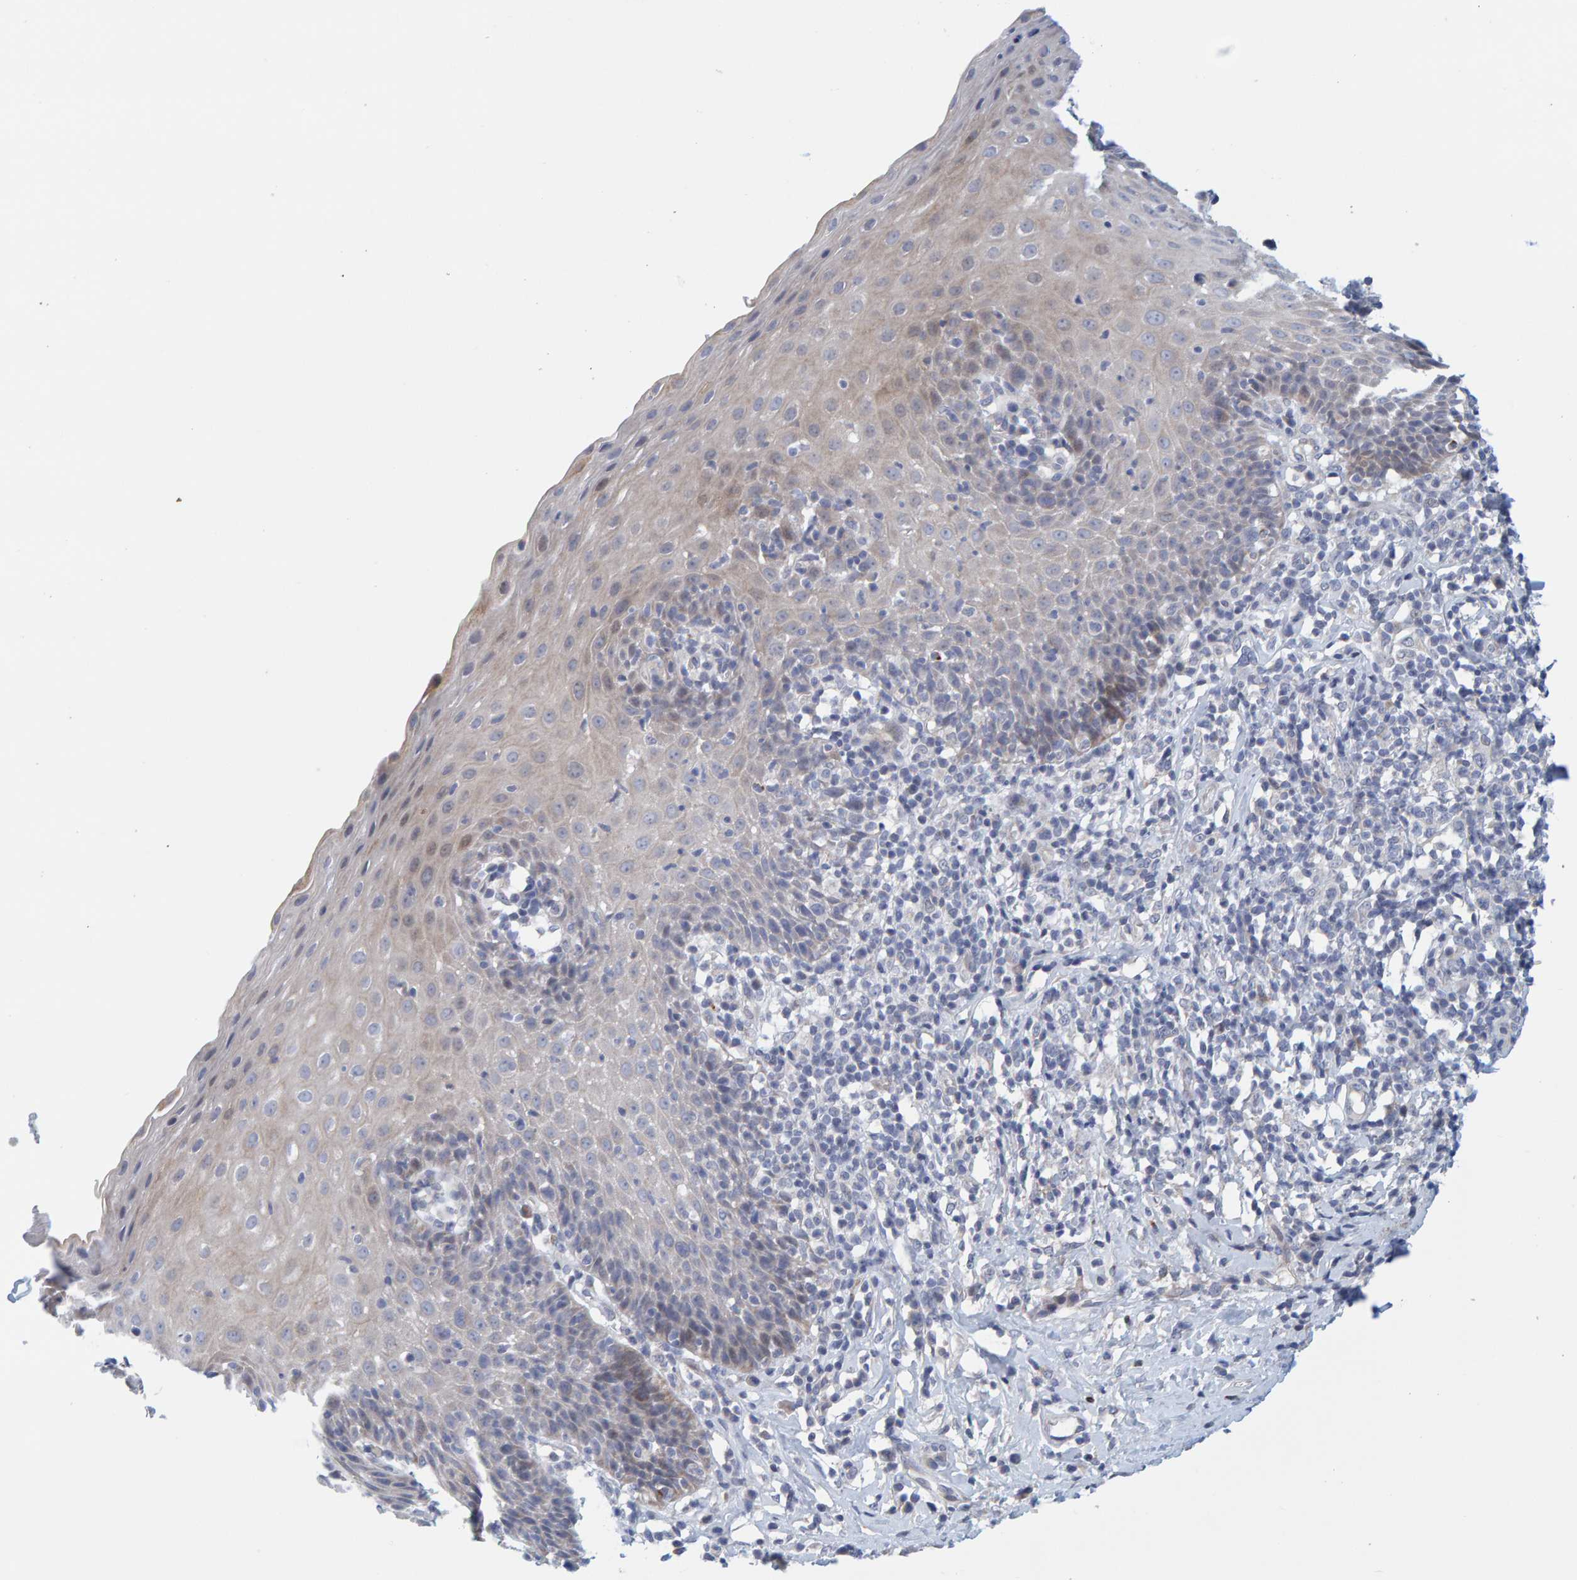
{"staining": {"intensity": "weak", "quantity": "<25%", "location": "cytoplasmic/membranous"}, "tissue": "esophagus", "cell_type": "Squamous epithelial cells", "image_type": "normal", "snomed": [{"axis": "morphology", "description": "Normal tissue, NOS"}, {"axis": "topography", "description": "Esophagus"}], "caption": "Protein analysis of normal esophagus reveals no significant expression in squamous epithelial cells. The staining was performed using DAB (3,3'-diaminobenzidine) to visualize the protein expression in brown, while the nuclei were stained in blue with hematoxylin (Magnification: 20x).", "gene": "ZC3H3", "patient": {"sex": "female", "age": 61}}